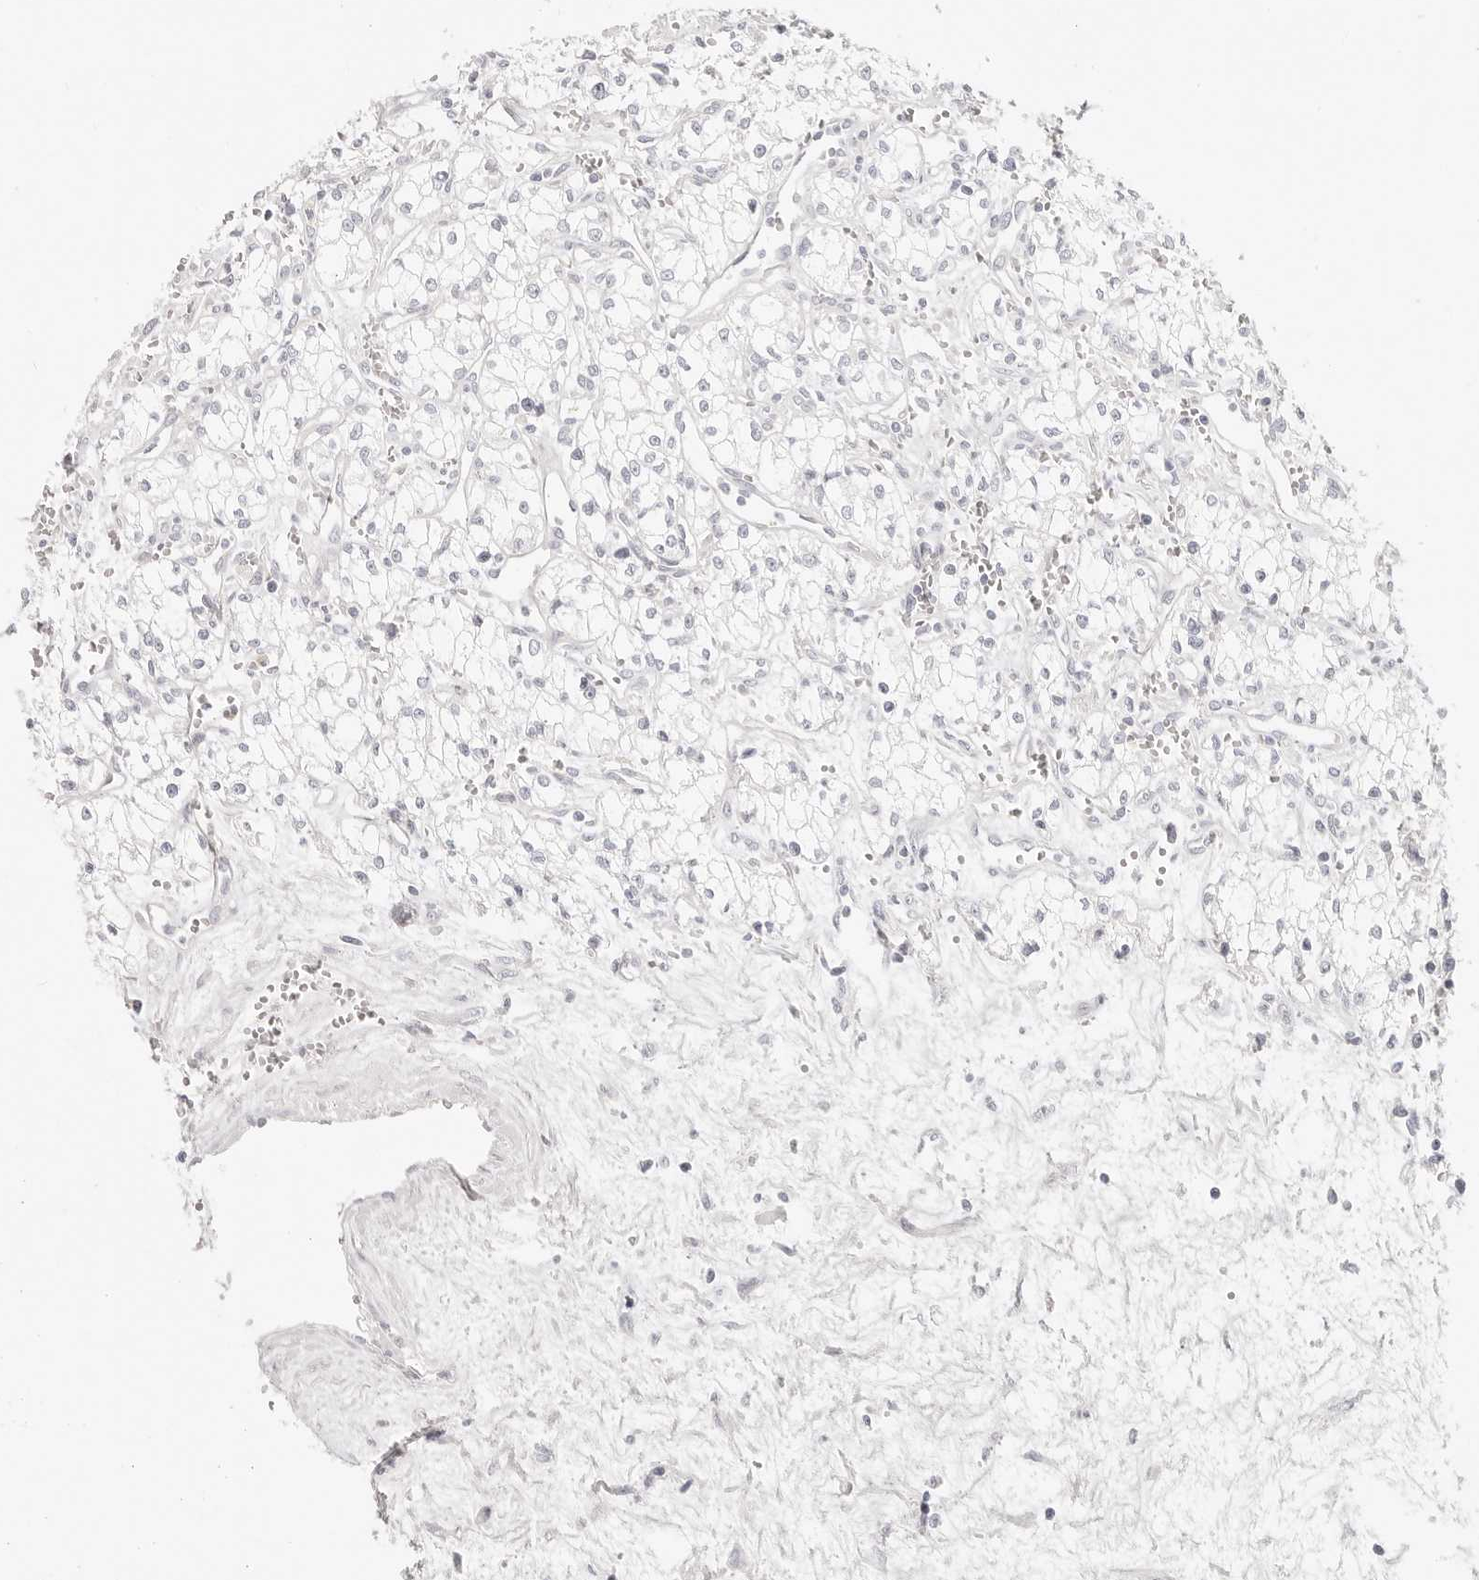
{"staining": {"intensity": "negative", "quantity": "none", "location": "none"}, "tissue": "renal cancer", "cell_type": "Tumor cells", "image_type": "cancer", "snomed": [{"axis": "morphology", "description": "Adenocarcinoma, NOS"}, {"axis": "topography", "description": "Kidney"}], "caption": "Immunohistochemistry of renal adenocarcinoma shows no expression in tumor cells. (Immunohistochemistry, brightfield microscopy, high magnification).", "gene": "ASCL1", "patient": {"sex": "male", "age": 59}}